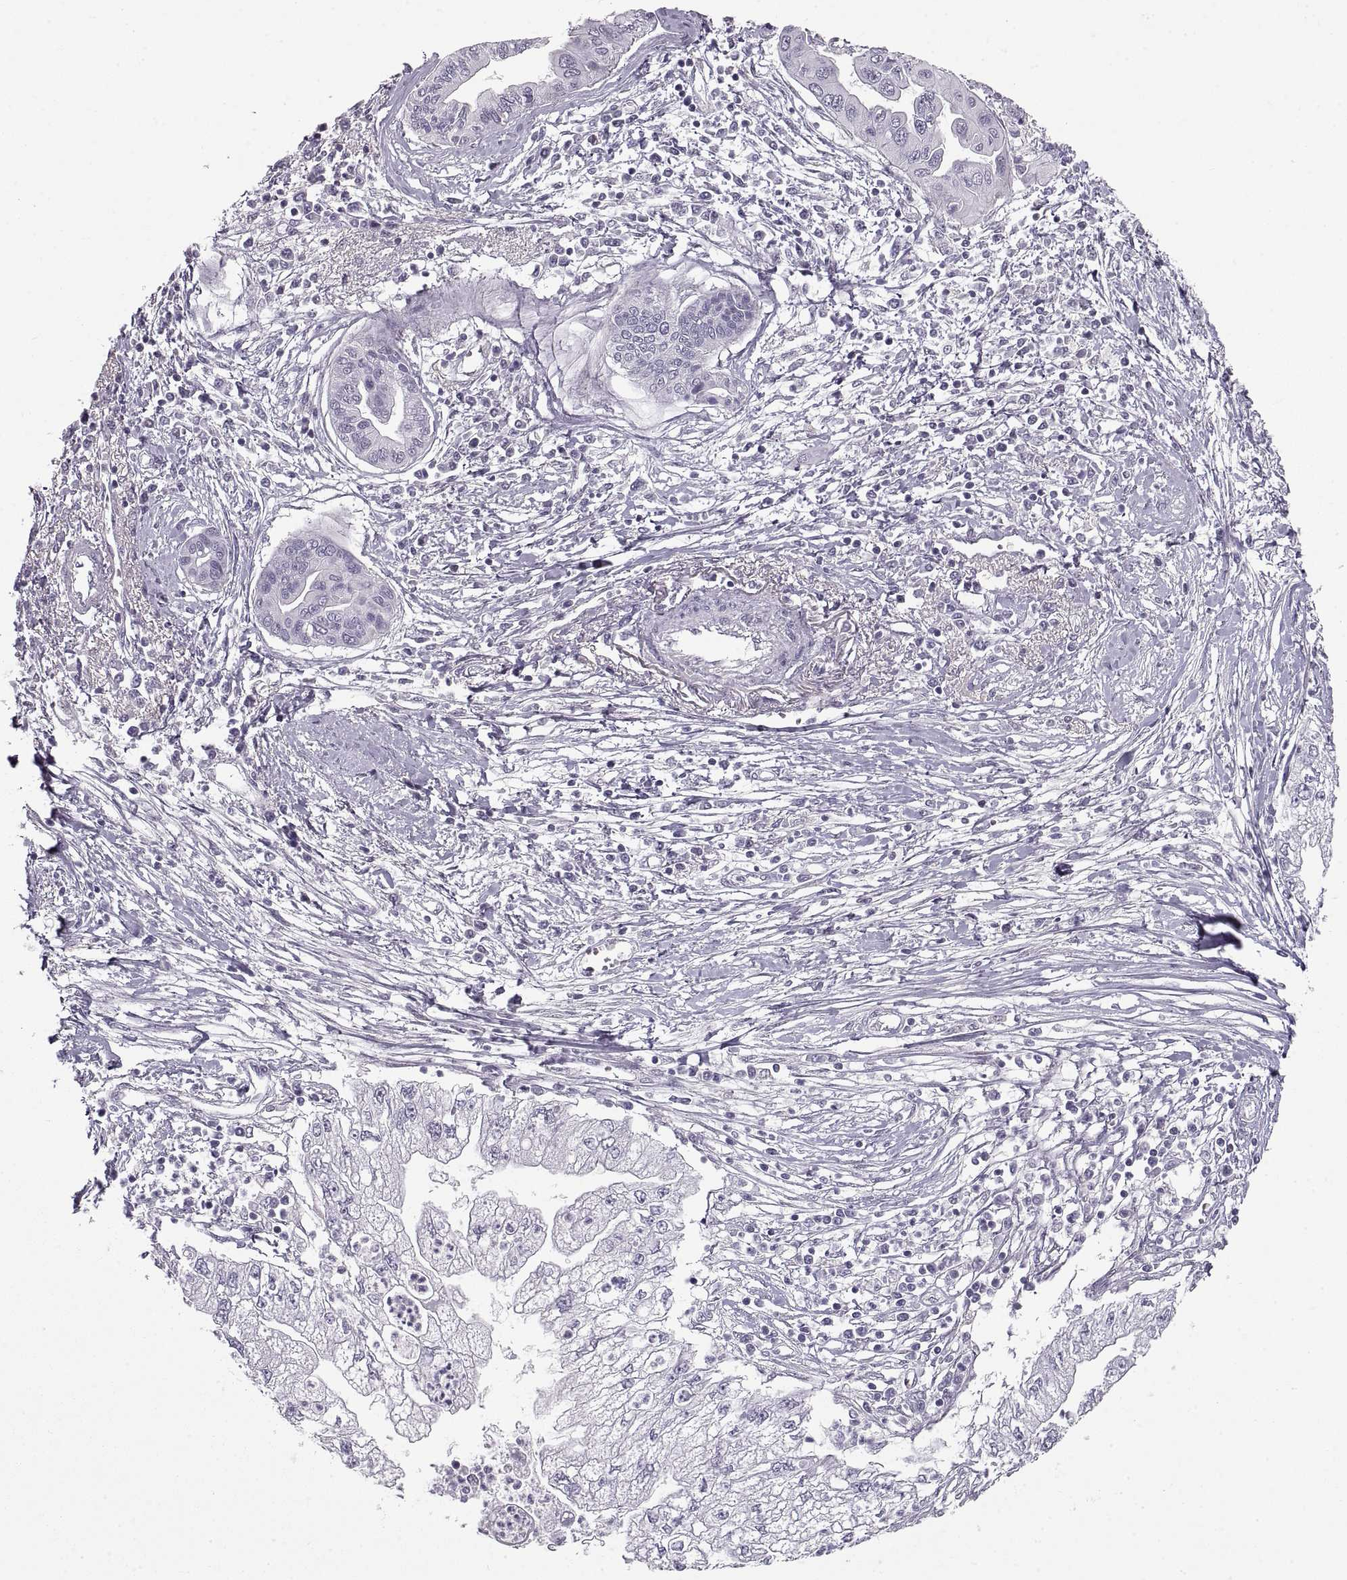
{"staining": {"intensity": "negative", "quantity": "none", "location": "none"}, "tissue": "pancreatic cancer", "cell_type": "Tumor cells", "image_type": "cancer", "snomed": [{"axis": "morphology", "description": "Adenocarcinoma, NOS"}, {"axis": "topography", "description": "Pancreas"}], "caption": "This is an immunohistochemistry histopathology image of pancreatic adenocarcinoma. There is no staining in tumor cells.", "gene": "NANOS3", "patient": {"sex": "male", "age": 70}}